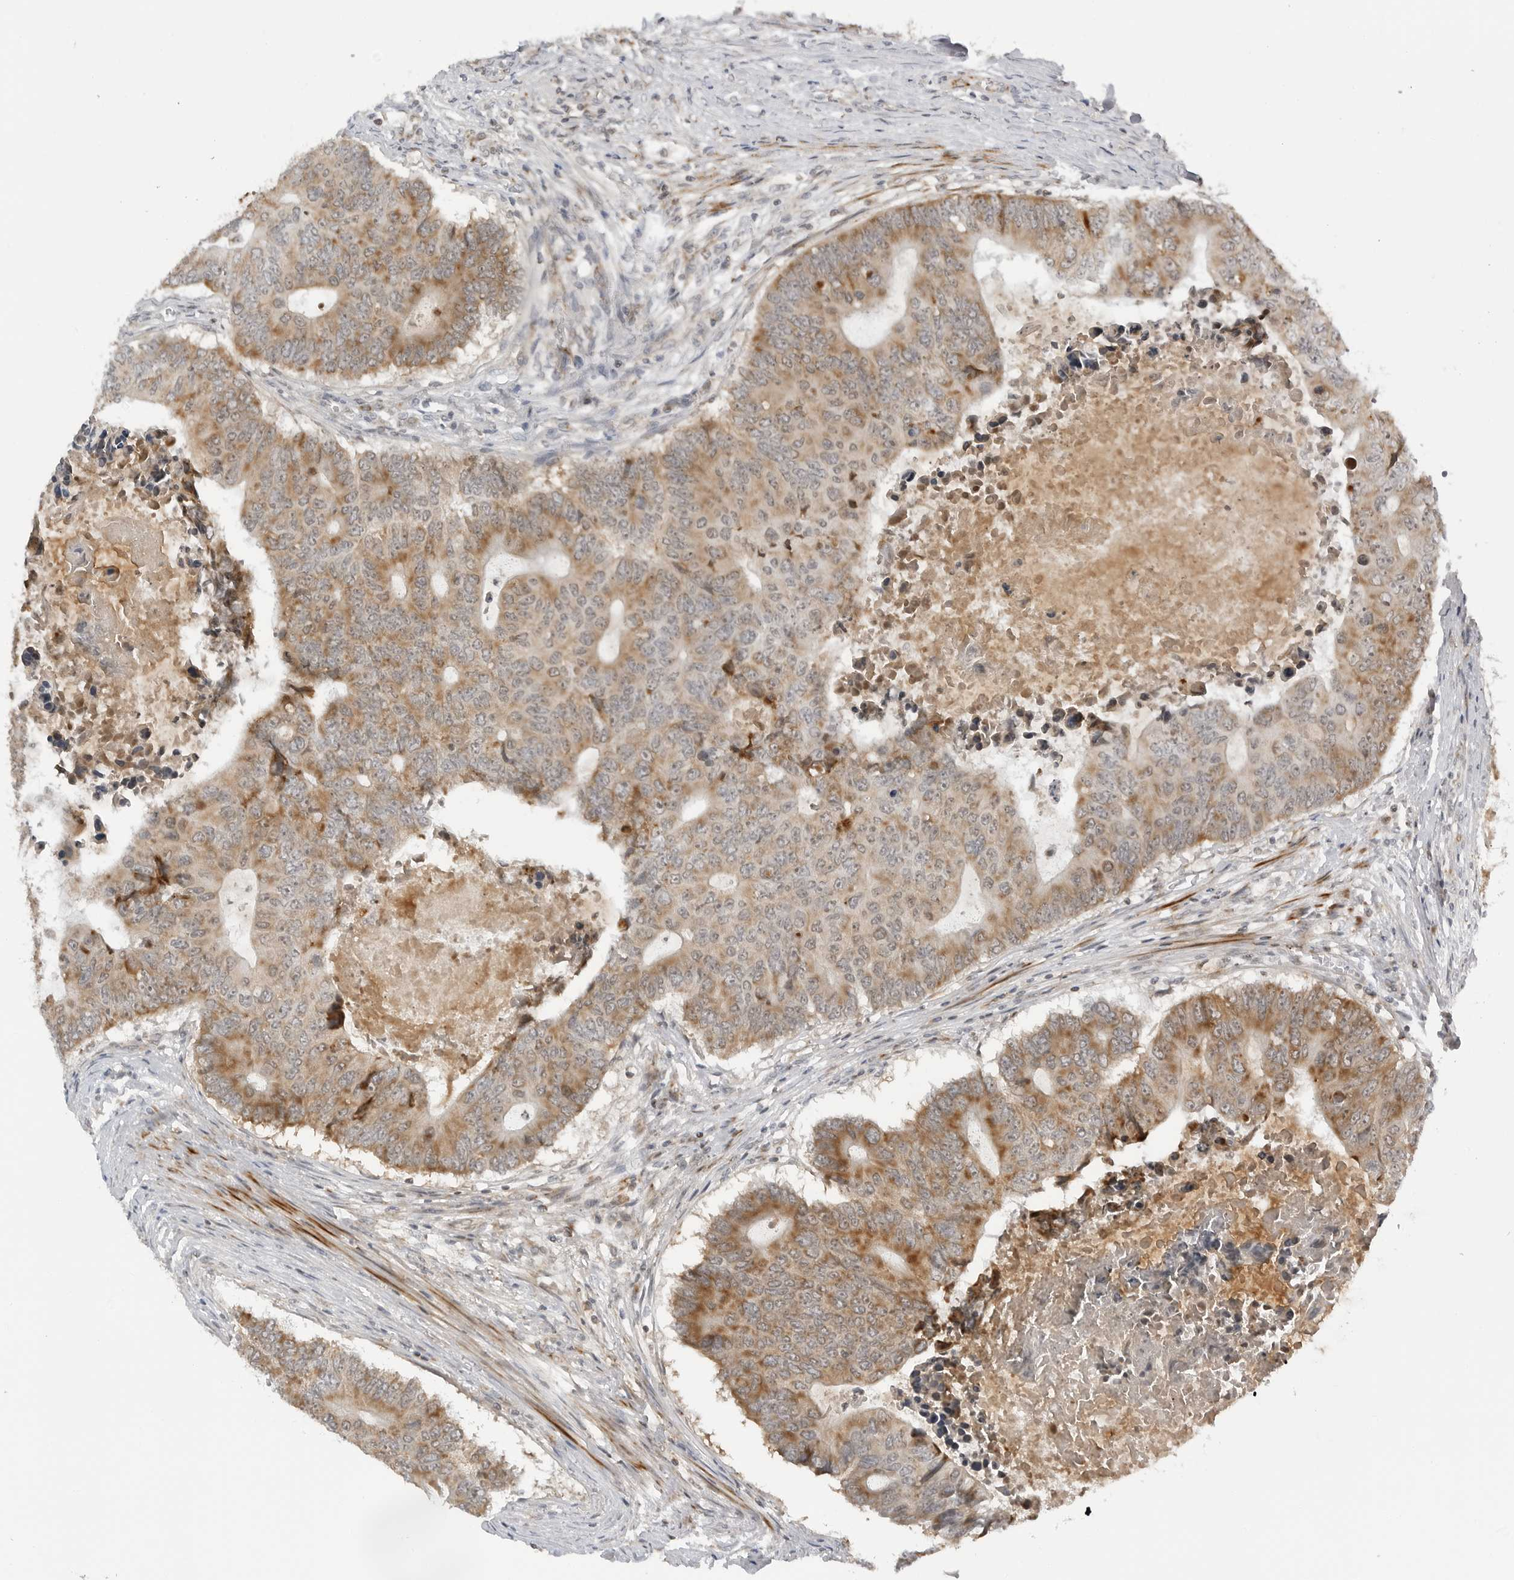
{"staining": {"intensity": "moderate", "quantity": ">75%", "location": "cytoplasmic/membranous"}, "tissue": "colorectal cancer", "cell_type": "Tumor cells", "image_type": "cancer", "snomed": [{"axis": "morphology", "description": "Adenocarcinoma, NOS"}, {"axis": "topography", "description": "Colon"}], "caption": "DAB (3,3'-diaminobenzidine) immunohistochemical staining of human colorectal cancer (adenocarcinoma) shows moderate cytoplasmic/membranous protein expression in approximately >75% of tumor cells. Using DAB (3,3'-diaminobenzidine) (brown) and hematoxylin (blue) stains, captured at high magnification using brightfield microscopy.", "gene": "PEX2", "patient": {"sex": "male", "age": 87}}